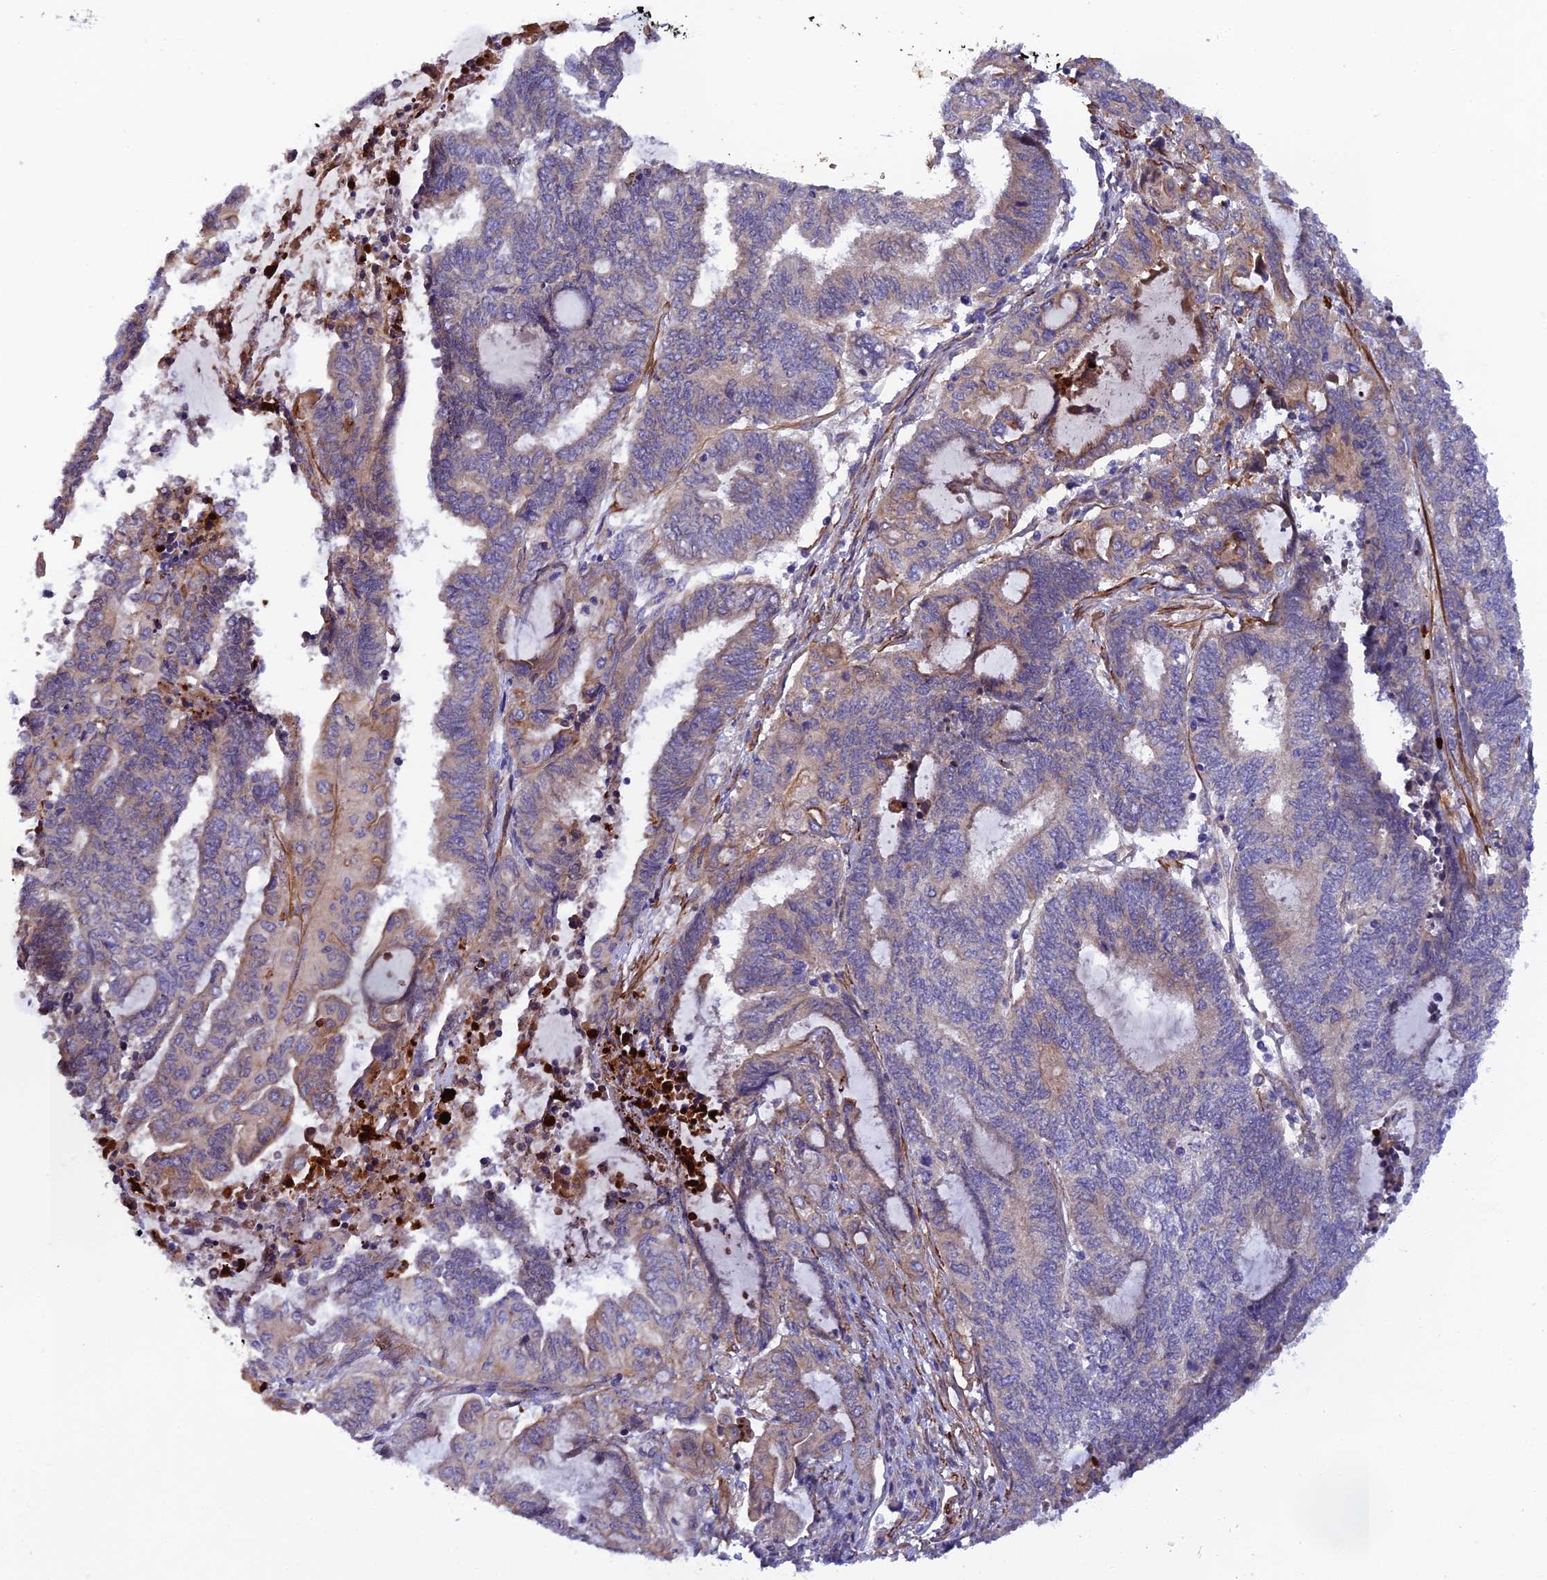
{"staining": {"intensity": "negative", "quantity": "none", "location": "none"}, "tissue": "endometrial cancer", "cell_type": "Tumor cells", "image_type": "cancer", "snomed": [{"axis": "morphology", "description": "Adenocarcinoma, NOS"}, {"axis": "topography", "description": "Uterus"}, {"axis": "topography", "description": "Endometrium"}], "caption": "This is an immunohistochemistry (IHC) histopathology image of endometrial cancer (adenocarcinoma). There is no positivity in tumor cells.", "gene": "RALGAPA2", "patient": {"sex": "female", "age": 70}}